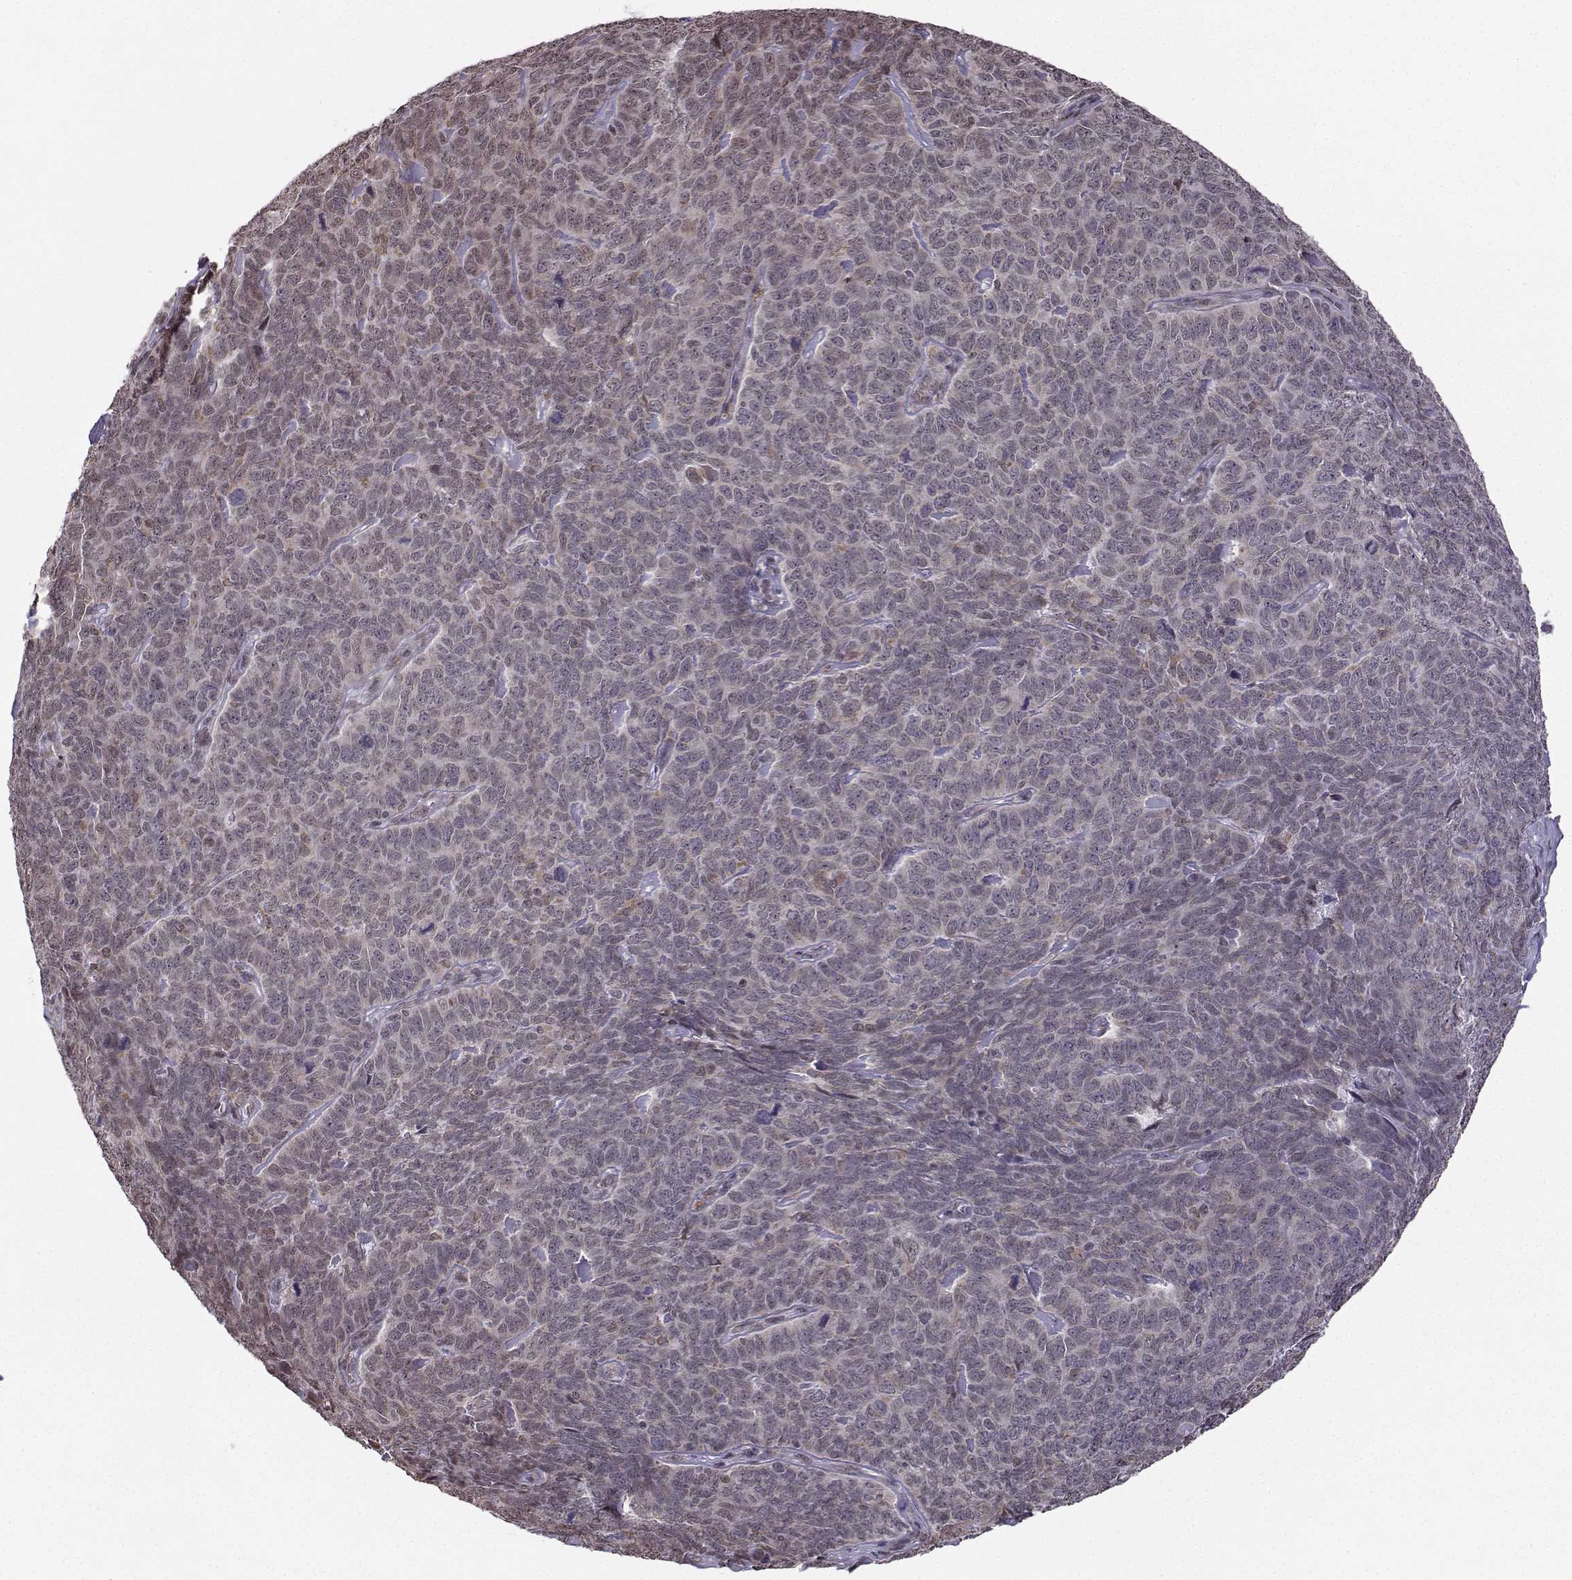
{"staining": {"intensity": "negative", "quantity": "none", "location": "none"}, "tissue": "skin cancer", "cell_type": "Tumor cells", "image_type": "cancer", "snomed": [{"axis": "morphology", "description": "Squamous cell carcinoma, NOS"}, {"axis": "topography", "description": "Skin"}, {"axis": "topography", "description": "Anal"}], "caption": "Human skin squamous cell carcinoma stained for a protein using immunohistochemistry exhibits no staining in tumor cells.", "gene": "EZH1", "patient": {"sex": "female", "age": 51}}